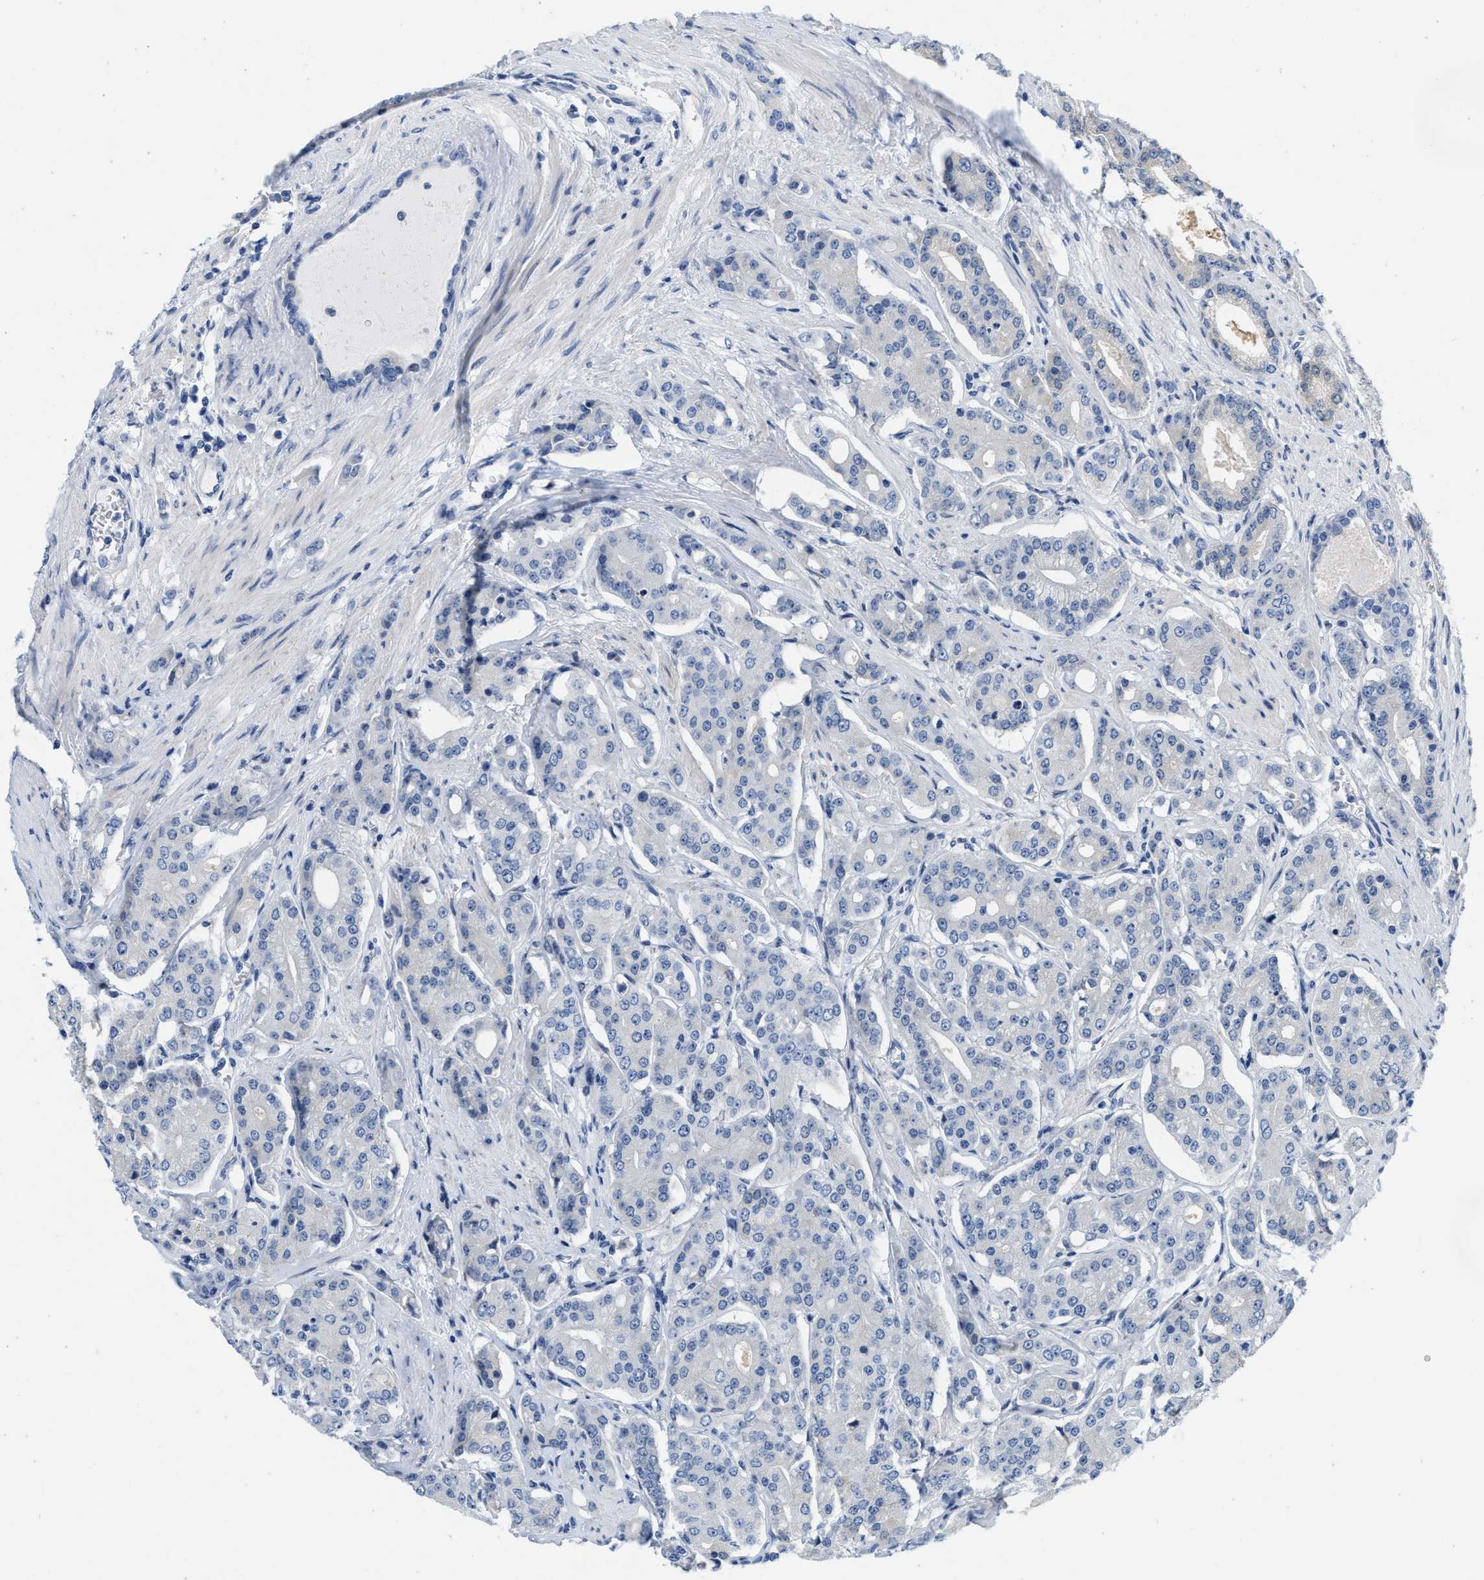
{"staining": {"intensity": "negative", "quantity": "none", "location": "none"}, "tissue": "prostate cancer", "cell_type": "Tumor cells", "image_type": "cancer", "snomed": [{"axis": "morphology", "description": "Adenocarcinoma, High grade"}, {"axis": "topography", "description": "Prostate"}], "caption": "A high-resolution photomicrograph shows immunohistochemistry (IHC) staining of prostate high-grade adenocarcinoma, which demonstrates no significant expression in tumor cells. (Brightfield microscopy of DAB immunohistochemistry (IHC) at high magnification).", "gene": "ABCB11", "patient": {"sex": "male", "age": 71}}